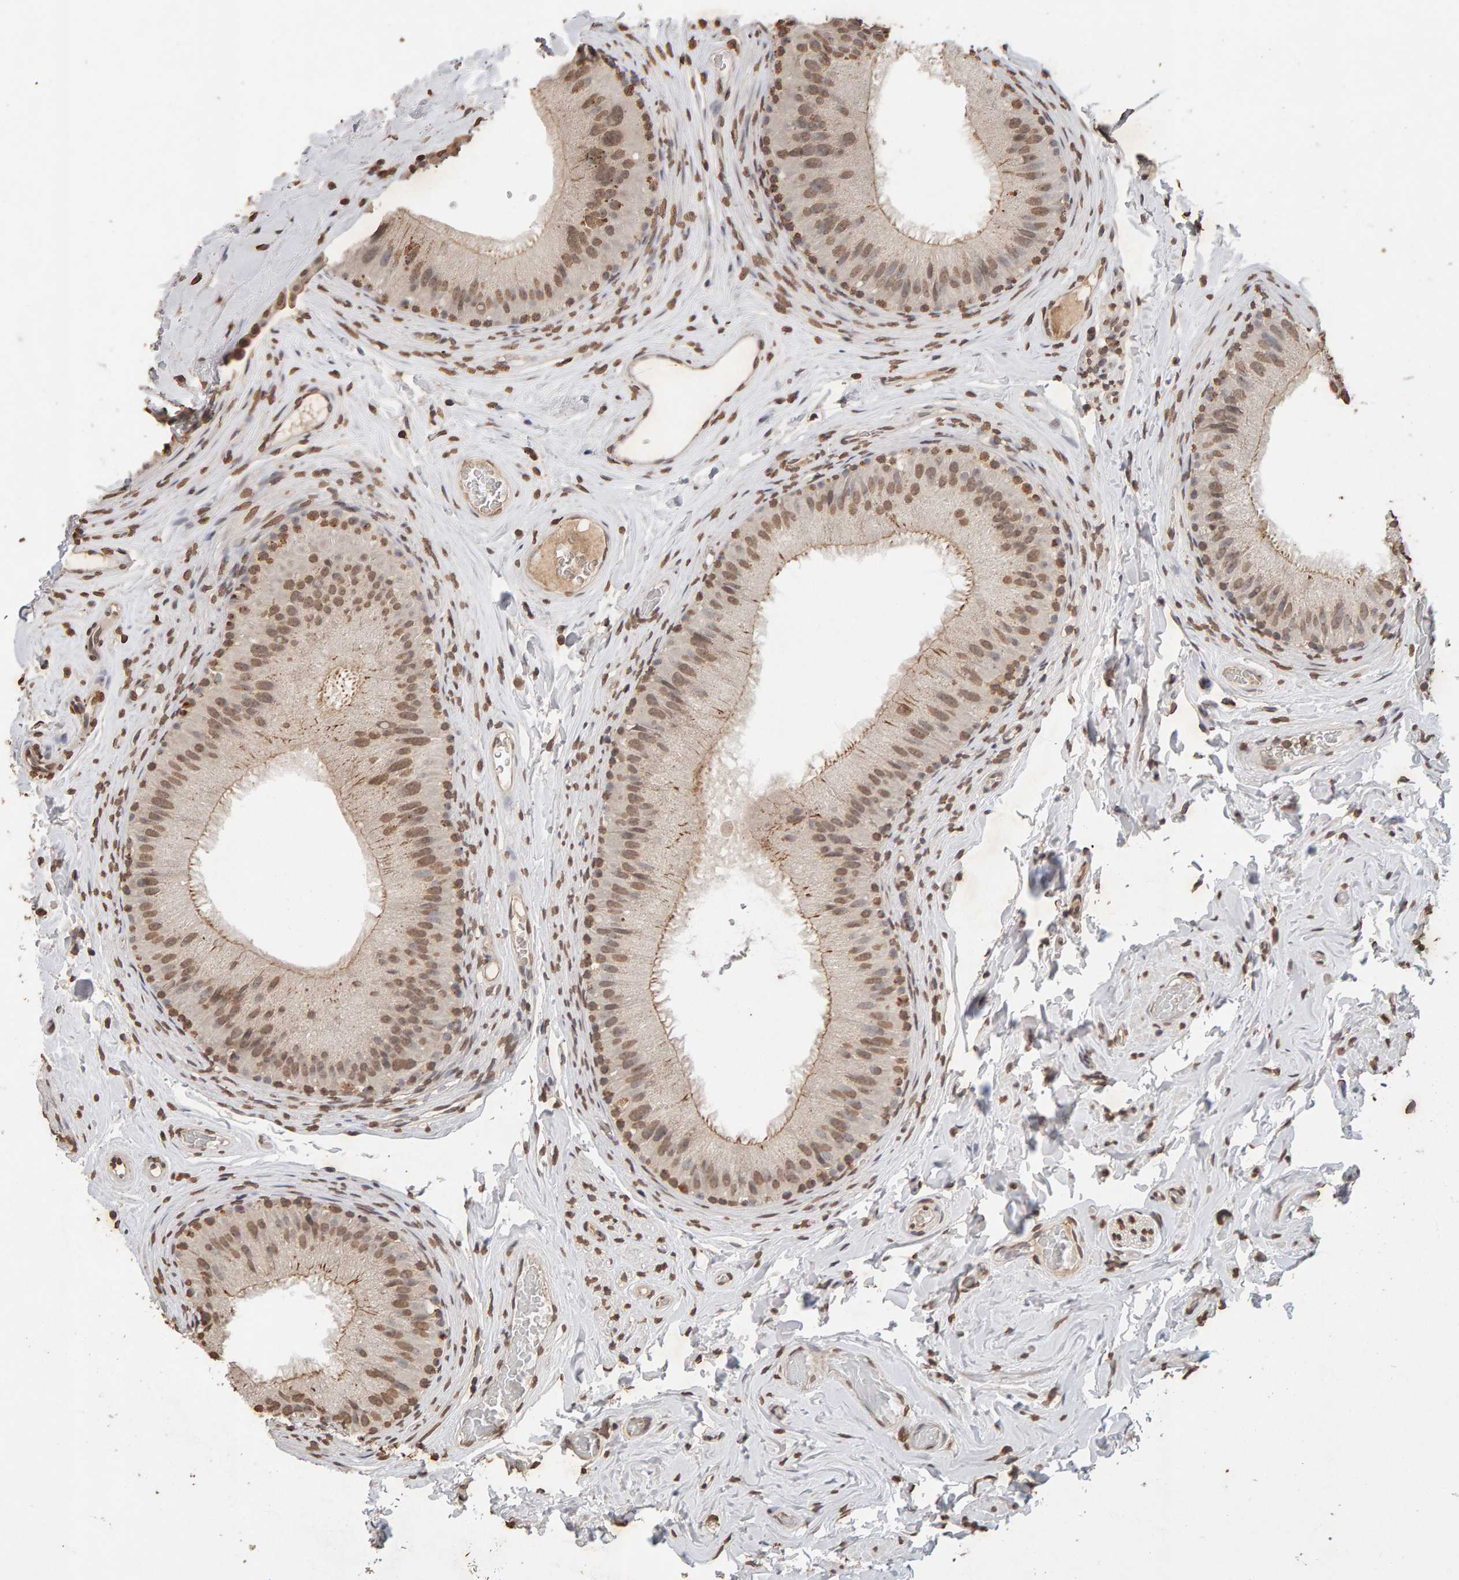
{"staining": {"intensity": "moderate", "quantity": ">75%", "location": "cytoplasmic/membranous,nuclear"}, "tissue": "epididymis", "cell_type": "Glandular cells", "image_type": "normal", "snomed": [{"axis": "morphology", "description": "Normal tissue, NOS"}, {"axis": "topography", "description": "Vascular tissue"}, {"axis": "topography", "description": "Epididymis"}], "caption": "This micrograph shows immunohistochemistry staining of normal epididymis, with medium moderate cytoplasmic/membranous,nuclear expression in about >75% of glandular cells.", "gene": "DNAJB5", "patient": {"sex": "male", "age": 49}}